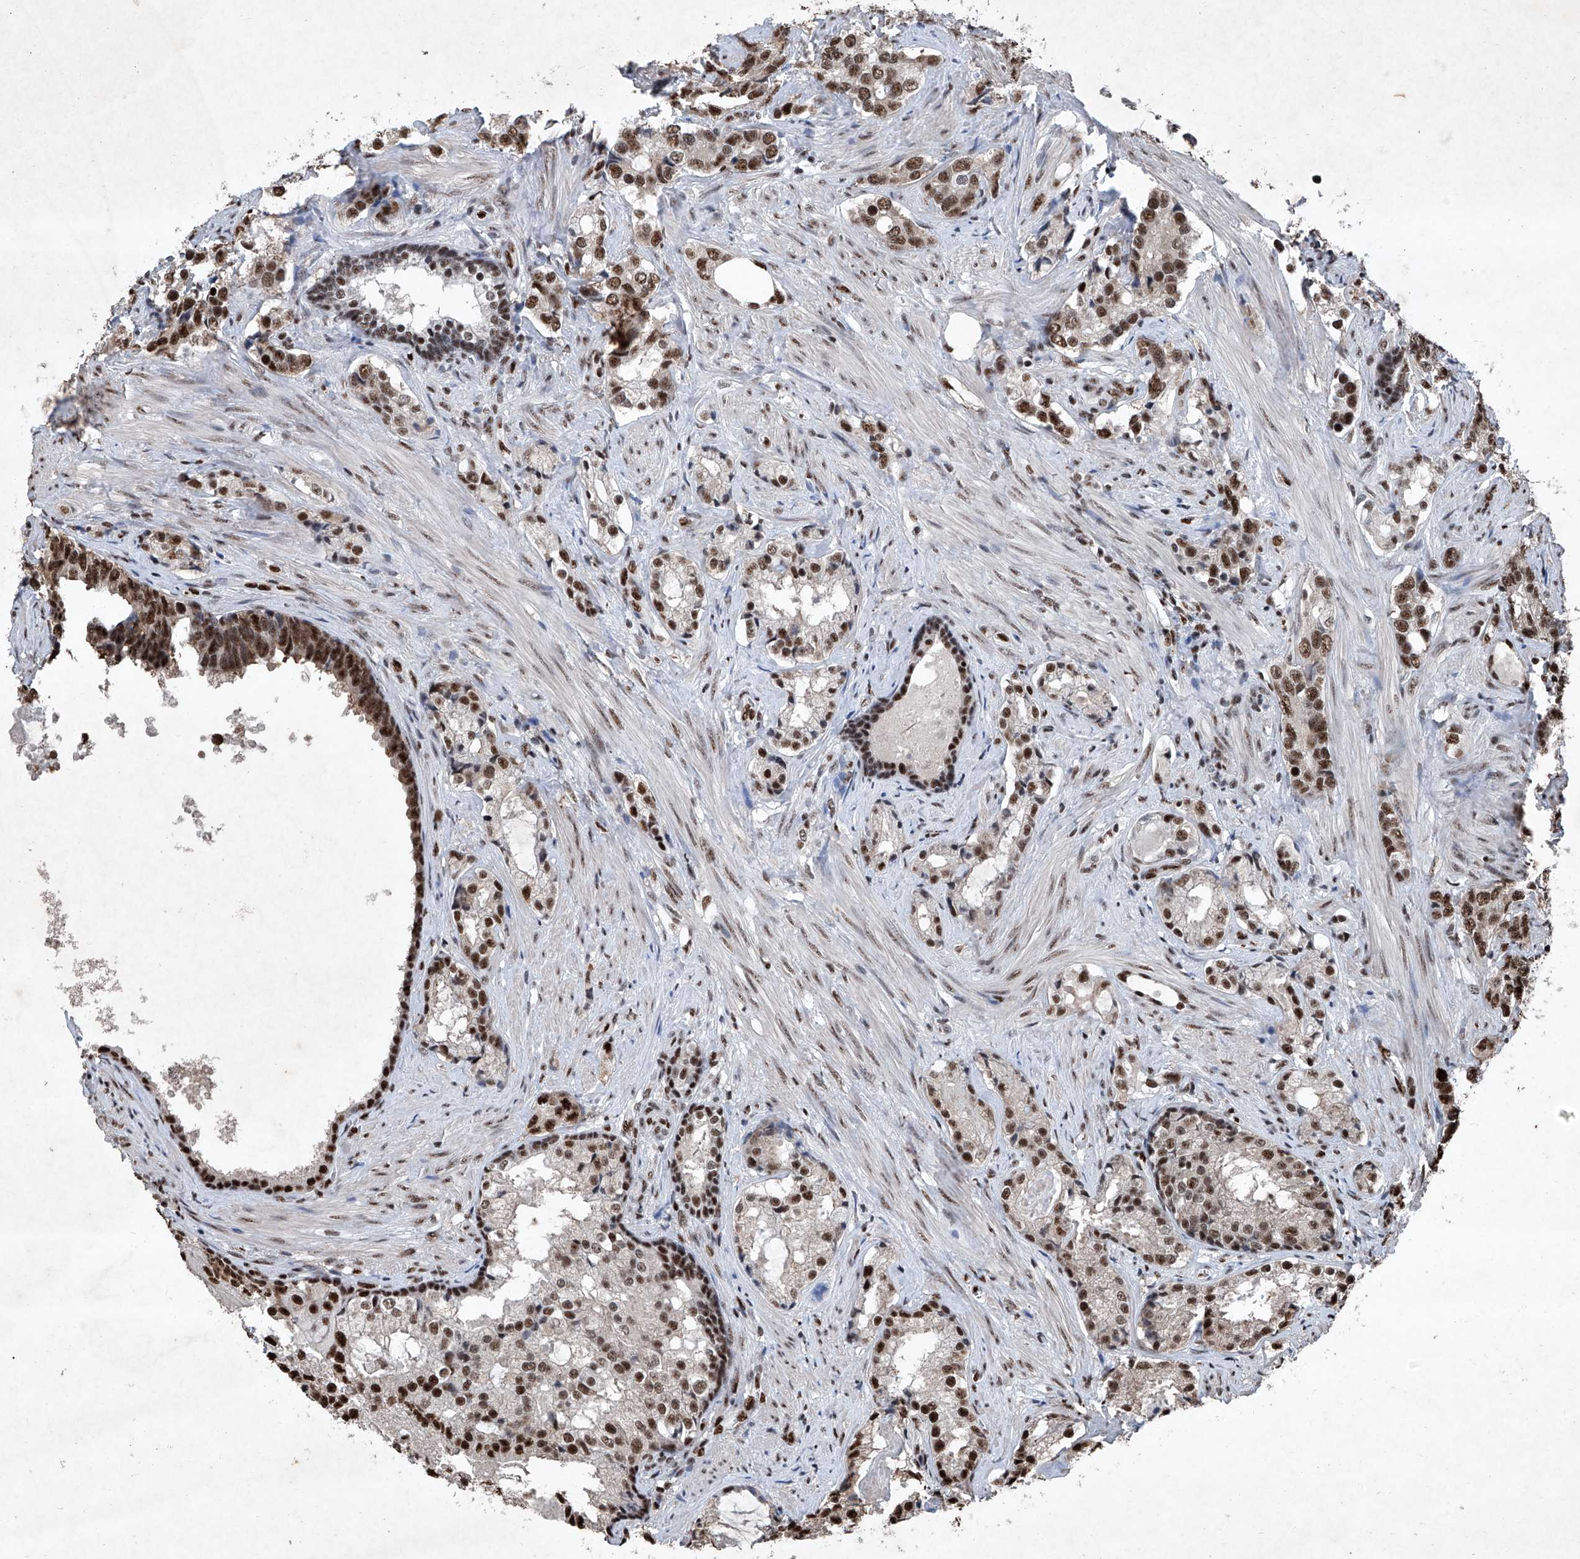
{"staining": {"intensity": "moderate", "quantity": ">75%", "location": "nuclear"}, "tissue": "prostate cancer", "cell_type": "Tumor cells", "image_type": "cancer", "snomed": [{"axis": "morphology", "description": "Adenocarcinoma, High grade"}, {"axis": "topography", "description": "Prostate"}], "caption": "A micrograph of high-grade adenocarcinoma (prostate) stained for a protein shows moderate nuclear brown staining in tumor cells. The staining was performed using DAB, with brown indicating positive protein expression. Nuclei are stained blue with hematoxylin.", "gene": "DDX39B", "patient": {"sex": "male", "age": 58}}